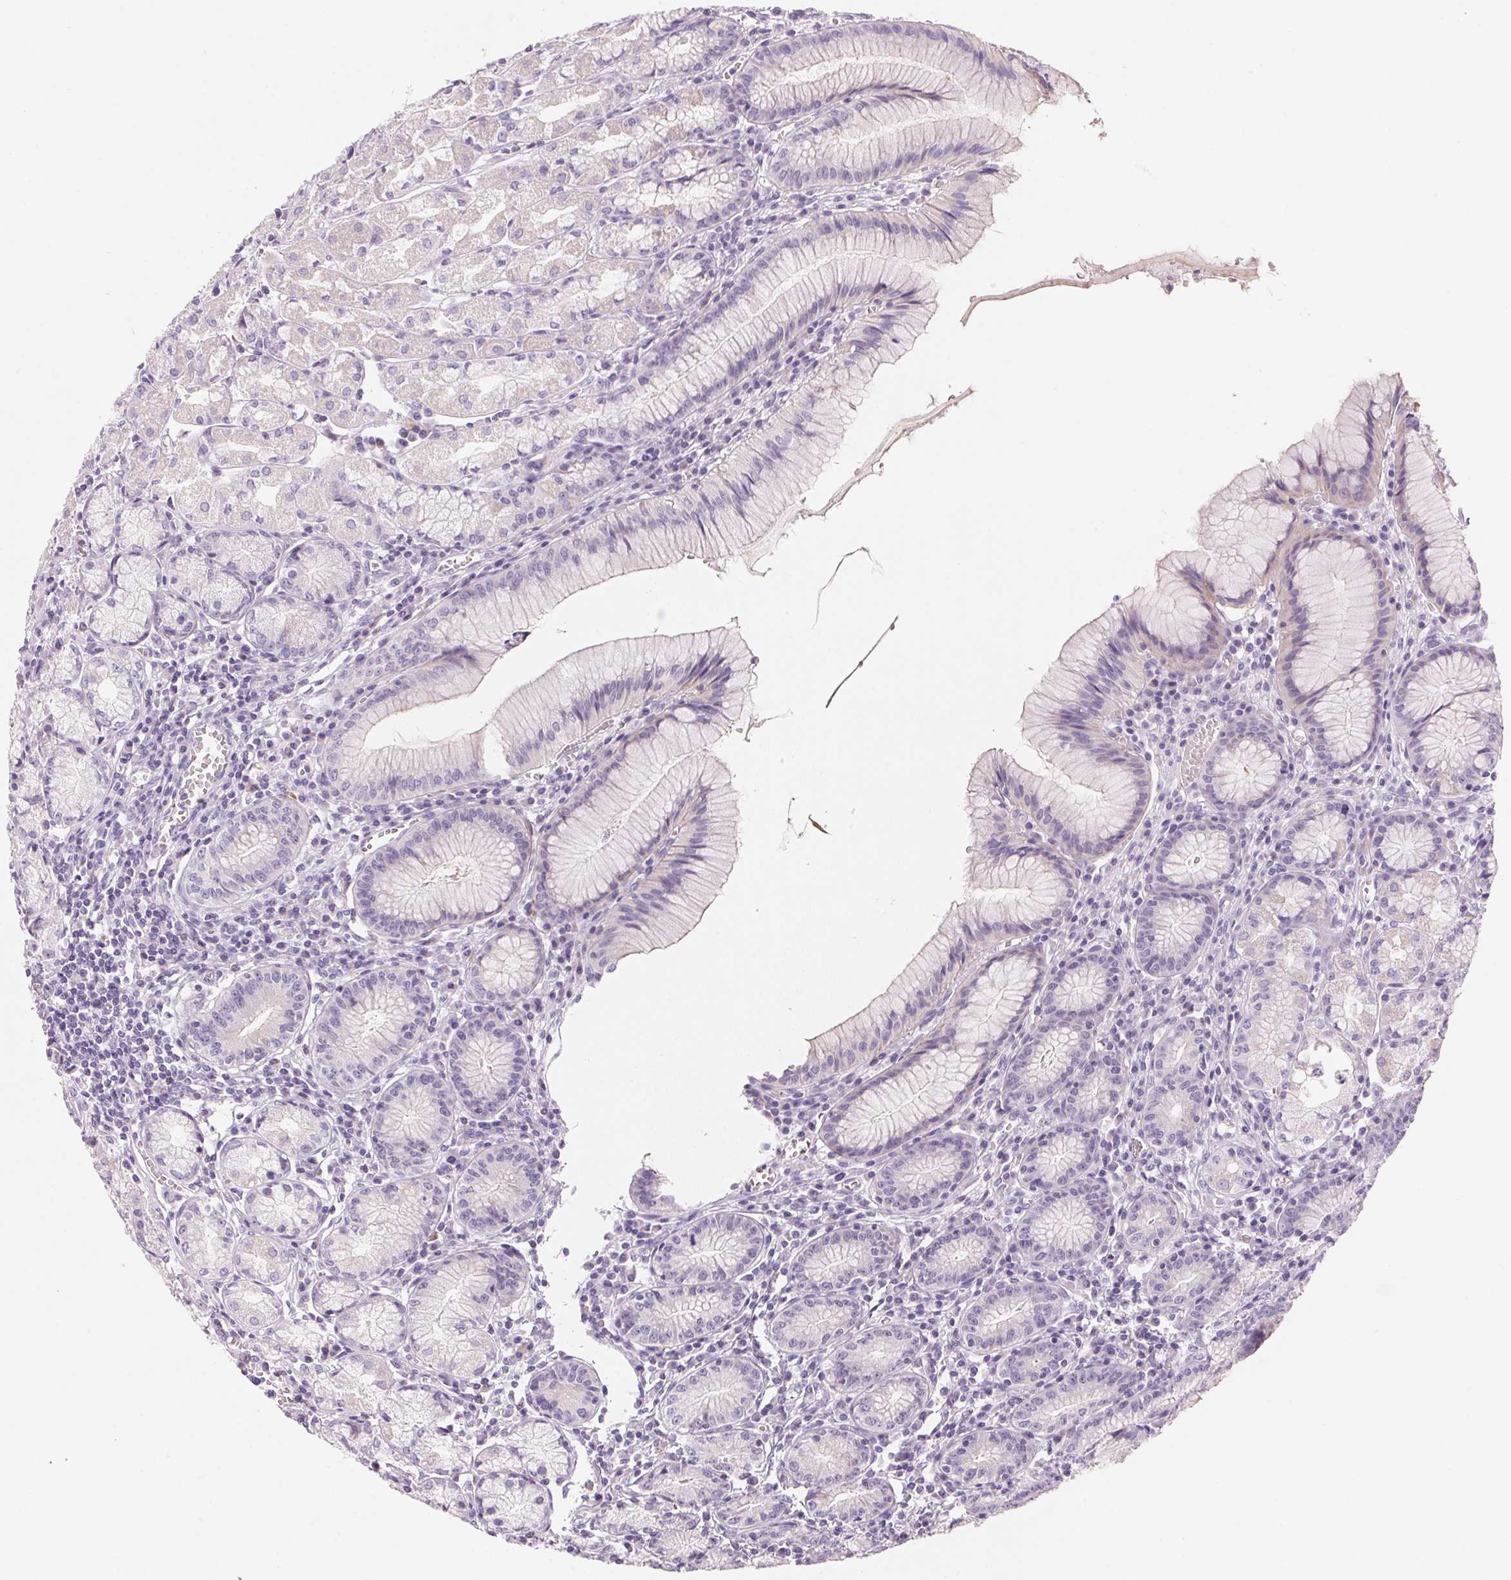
{"staining": {"intensity": "negative", "quantity": "none", "location": "none"}, "tissue": "stomach", "cell_type": "Glandular cells", "image_type": "normal", "snomed": [{"axis": "morphology", "description": "Normal tissue, NOS"}, {"axis": "topography", "description": "Stomach"}], "caption": "IHC micrograph of benign stomach stained for a protein (brown), which exhibits no positivity in glandular cells.", "gene": "CYP11B1", "patient": {"sex": "male", "age": 55}}